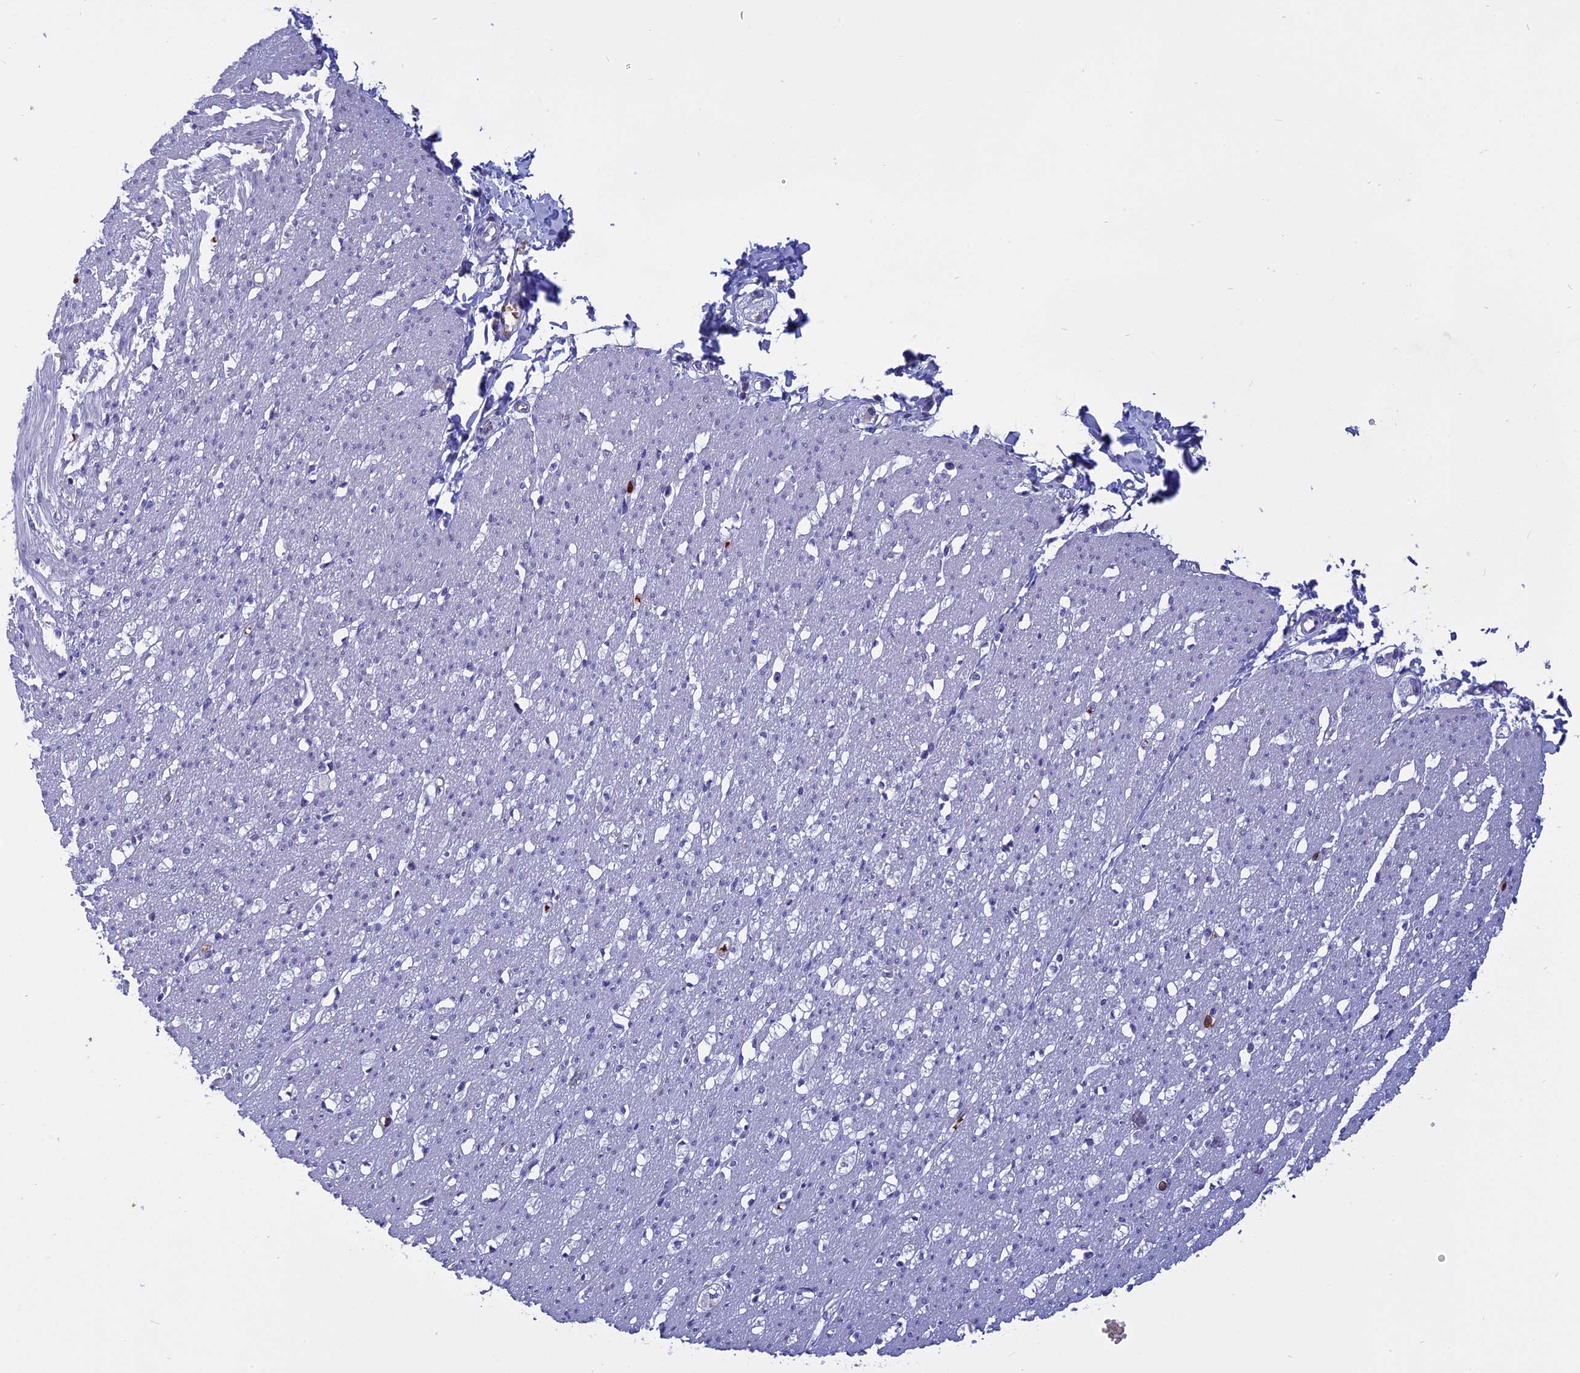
{"staining": {"intensity": "negative", "quantity": "none", "location": "none"}, "tissue": "smooth muscle", "cell_type": "Smooth muscle cells", "image_type": "normal", "snomed": [{"axis": "morphology", "description": "Normal tissue, NOS"}, {"axis": "morphology", "description": "Adenocarcinoma, NOS"}, {"axis": "topography", "description": "Colon"}, {"axis": "topography", "description": "Peripheral nerve tissue"}], "caption": "Smooth muscle cells are negative for protein expression in benign human smooth muscle. (DAB immunohistochemistry visualized using brightfield microscopy, high magnification).", "gene": "KNOP1", "patient": {"sex": "male", "age": 14}}